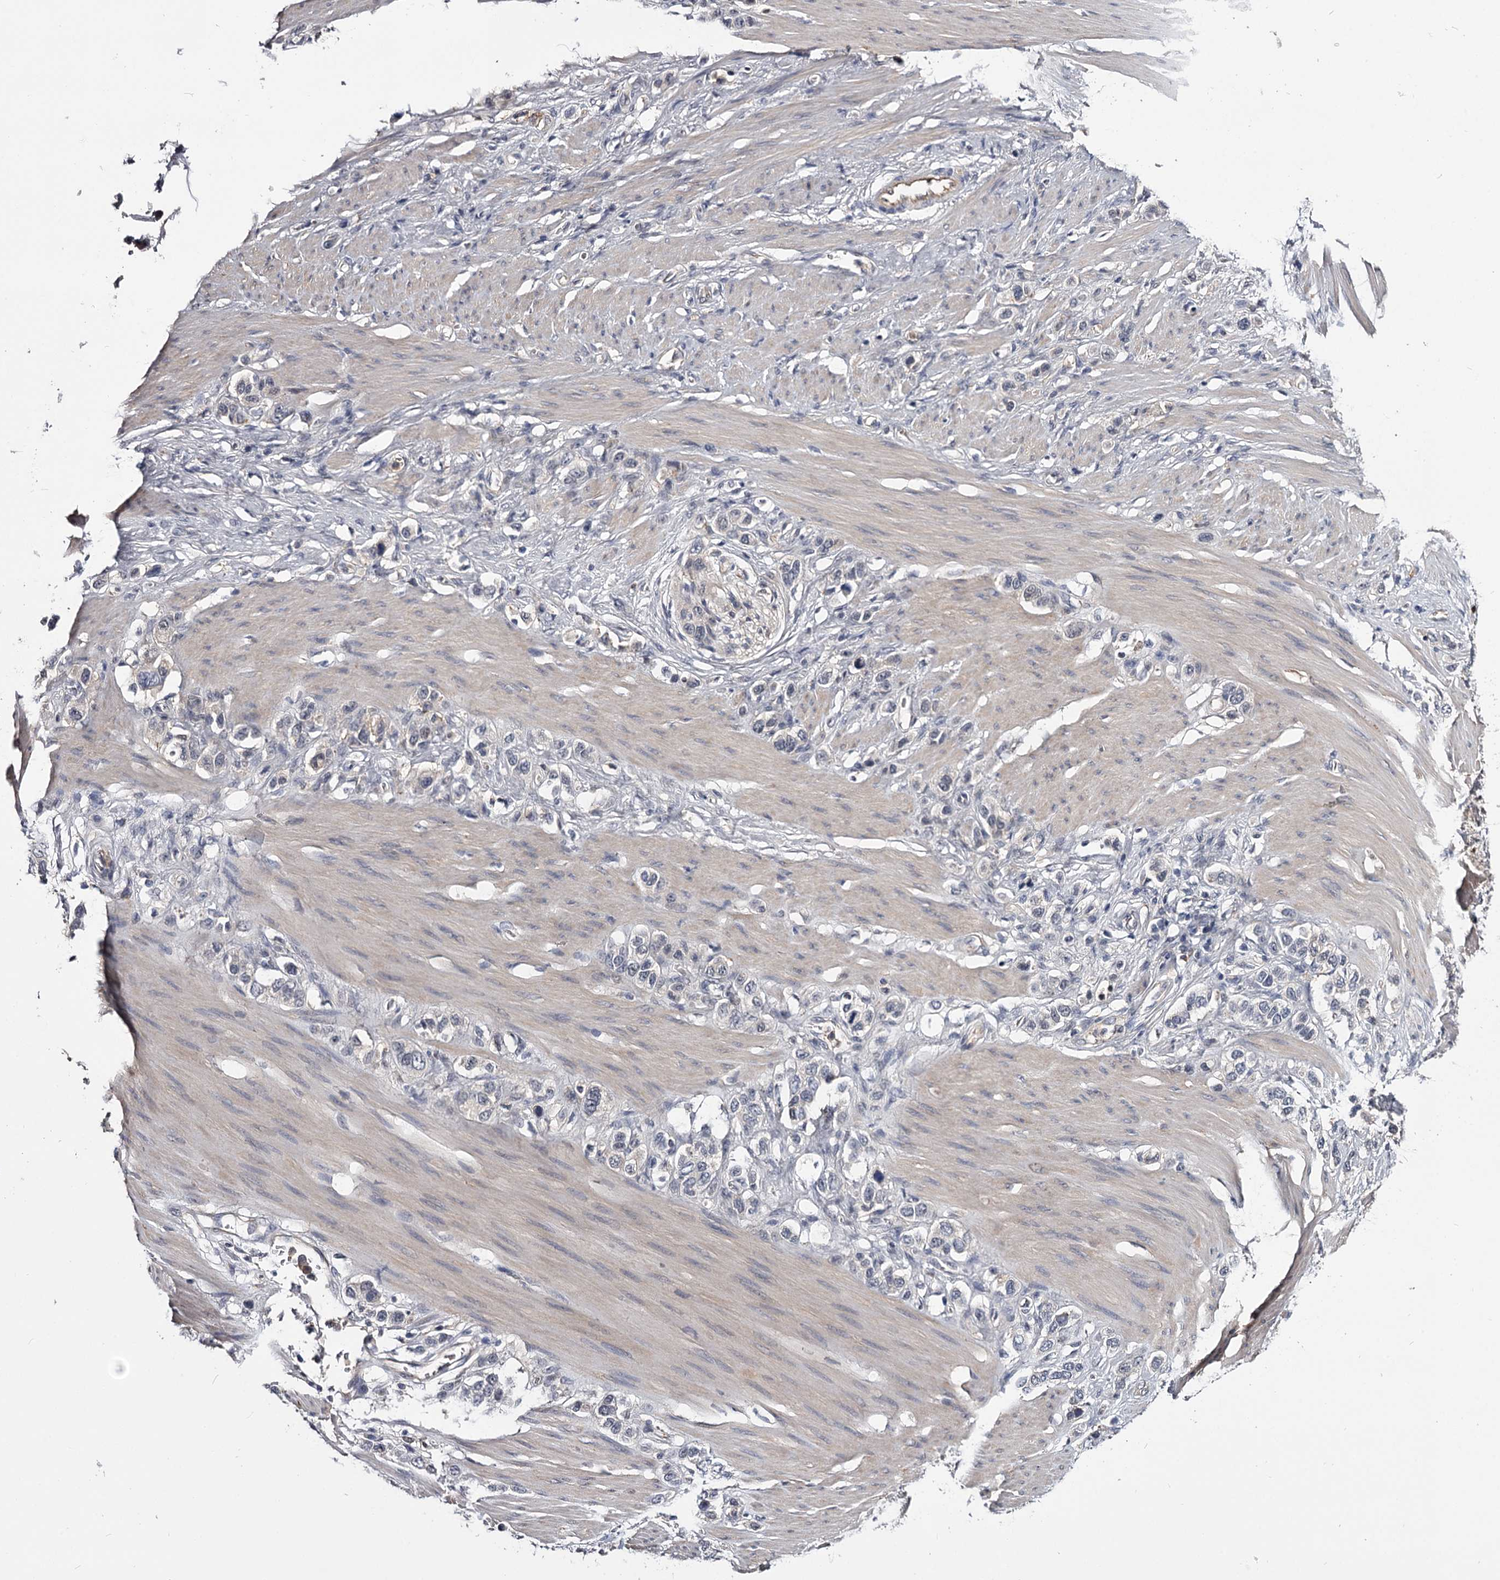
{"staining": {"intensity": "weak", "quantity": "<25%", "location": "cytoplasmic/membranous,nuclear"}, "tissue": "stomach cancer", "cell_type": "Tumor cells", "image_type": "cancer", "snomed": [{"axis": "morphology", "description": "Adenocarcinoma, NOS"}, {"axis": "morphology", "description": "Adenocarcinoma, High grade"}, {"axis": "topography", "description": "Stomach, upper"}, {"axis": "topography", "description": "Stomach, lower"}], "caption": "Stomach cancer stained for a protein using IHC demonstrates no positivity tumor cells.", "gene": "GSTO1", "patient": {"sex": "female", "age": 65}}